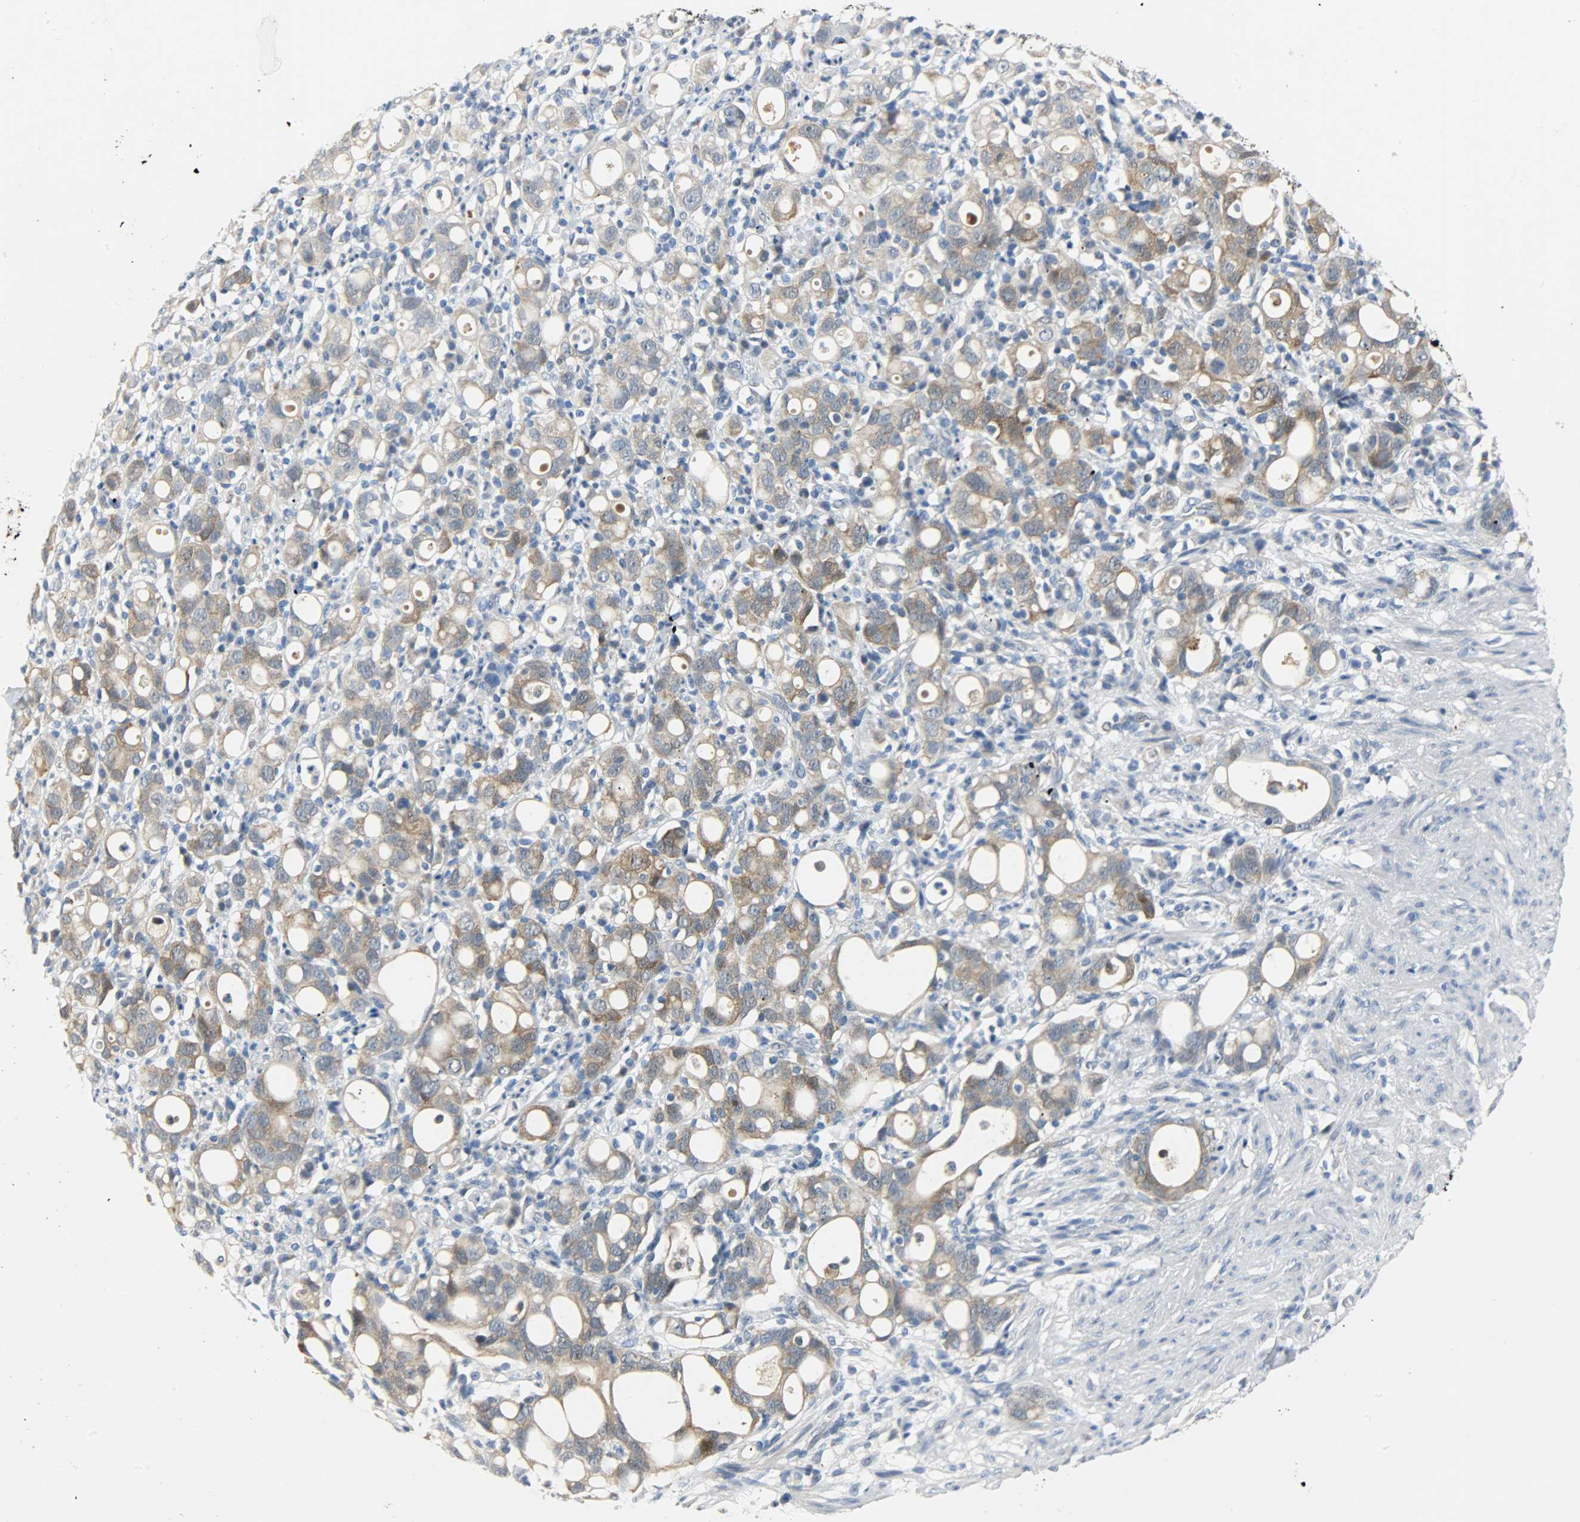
{"staining": {"intensity": "weak", "quantity": "25%-75%", "location": "cytoplasmic/membranous"}, "tissue": "stomach cancer", "cell_type": "Tumor cells", "image_type": "cancer", "snomed": [{"axis": "morphology", "description": "Adenocarcinoma, NOS"}, {"axis": "topography", "description": "Stomach"}], "caption": "A brown stain highlights weak cytoplasmic/membranous staining of a protein in adenocarcinoma (stomach) tumor cells. (IHC, brightfield microscopy, high magnification).", "gene": "EIF4EBP1", "patient": {"sex": "female", "age": 75}}